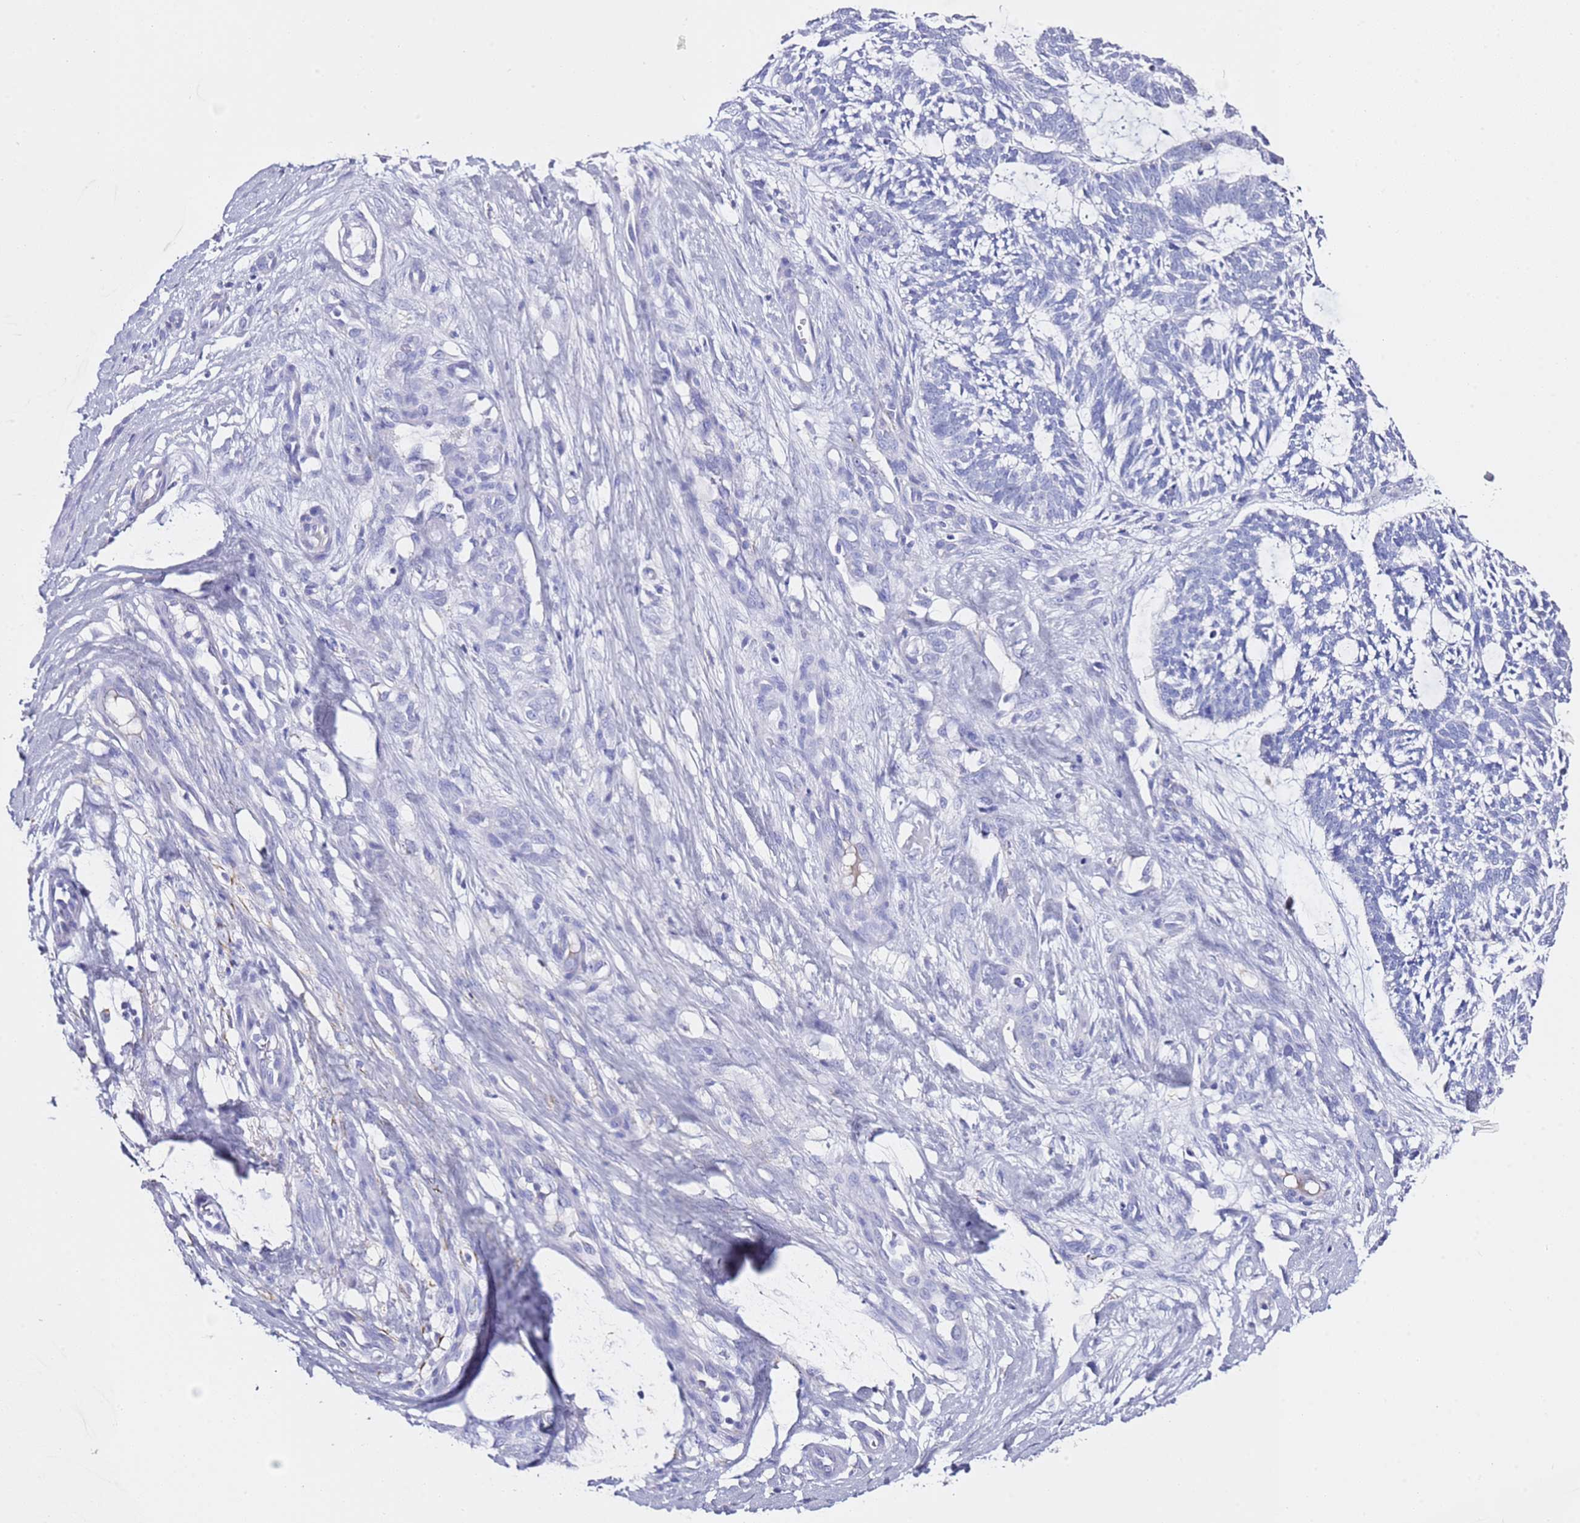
{"staining": {"intensity": "negative", "quantity": "none", "location": "none"}, "tissue": "skin cancer", "cell_type": "Tumor cells", "image_type": "cancer", "snomed": [{"axis": "morphology", "description": "Basal cell carcinoma"}, {"axis": "topography", "description": "Skin"}], "caption": "A histopathology image of skin cancer (basal cell carcinoma) stained for a protein exhibits no brown staining in tumor cells.", "gene": "PTBP2", "patient": {"sex": "male", "age": 88}}